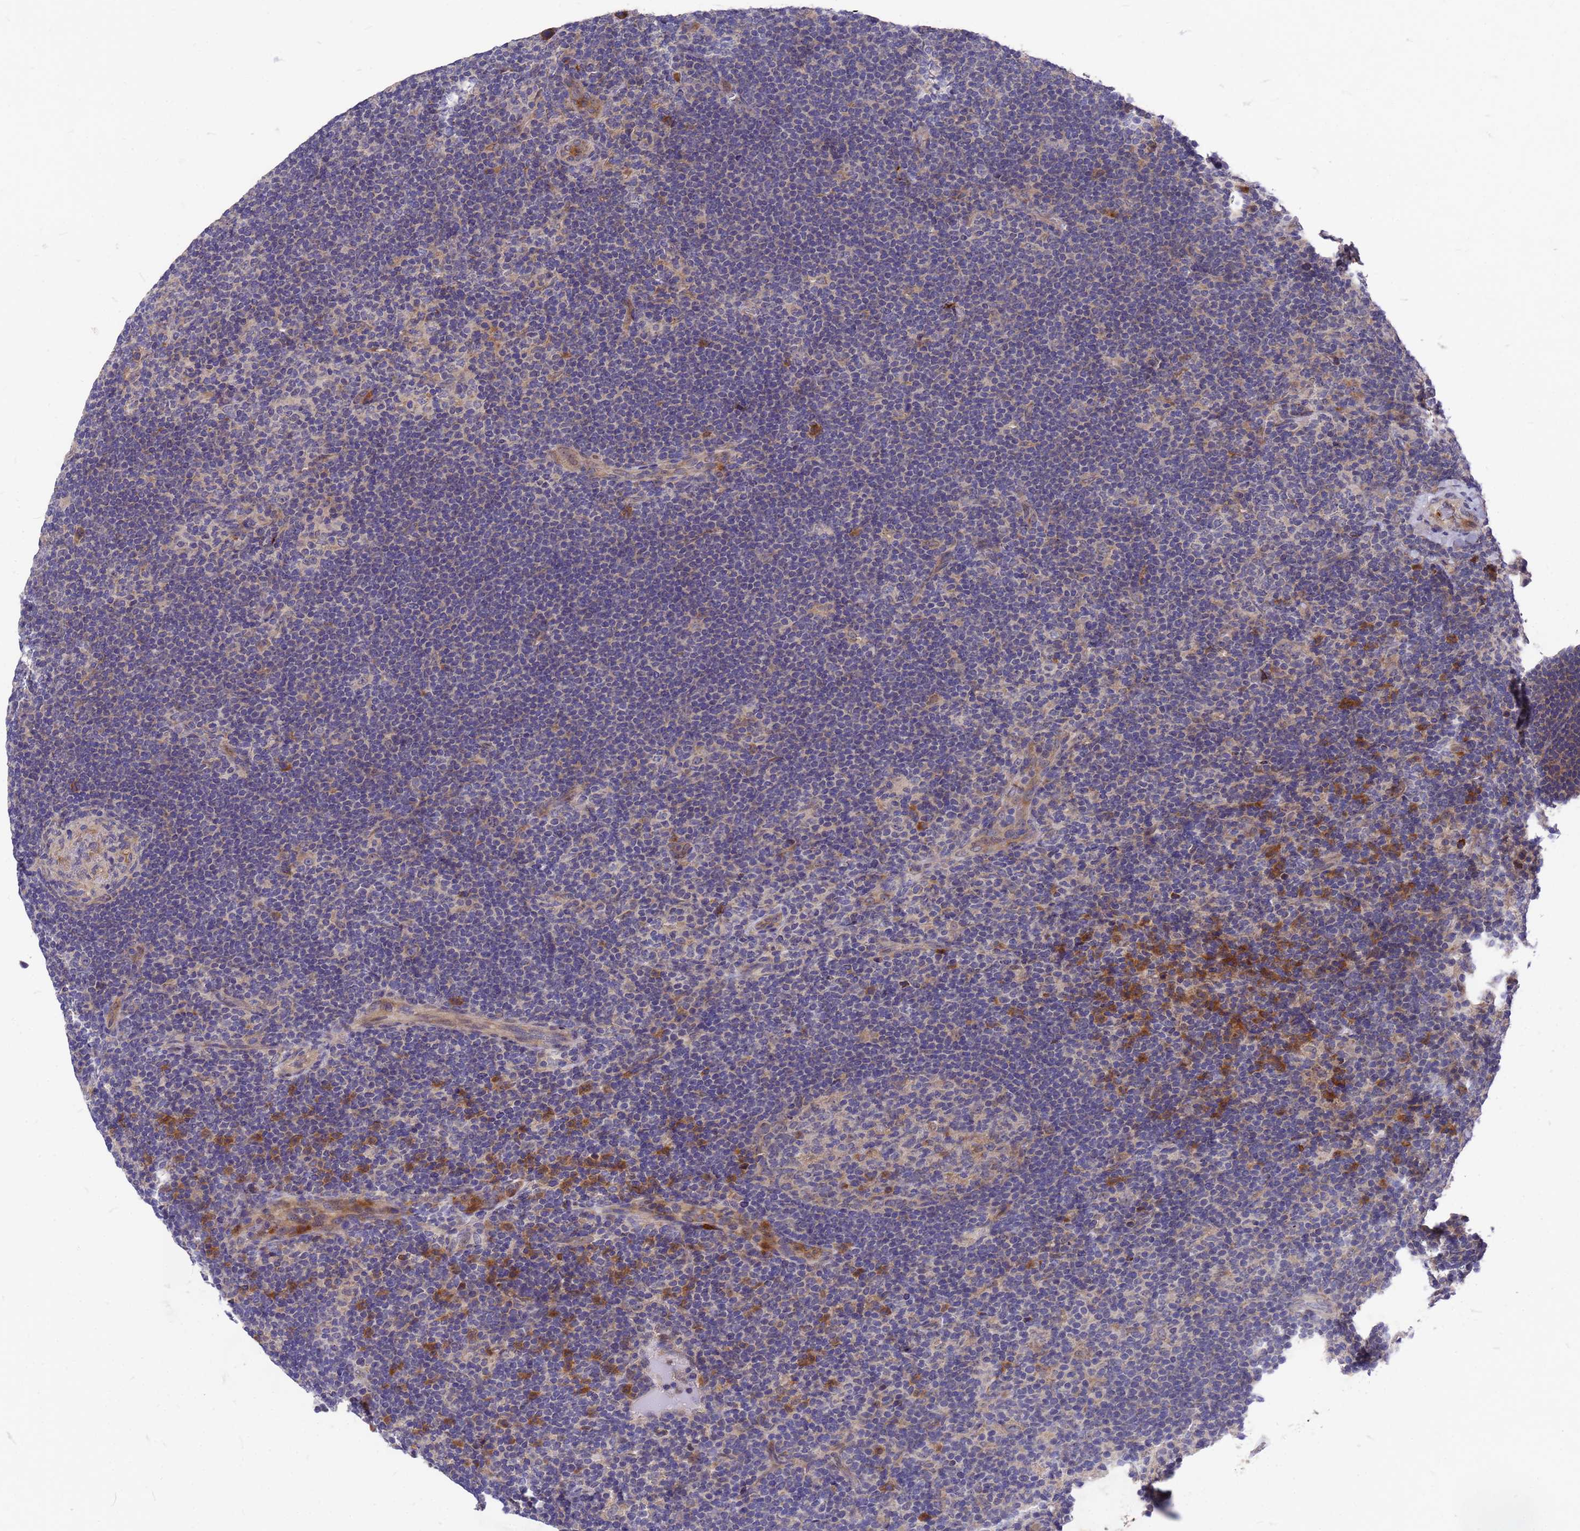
{"staining": {"intensity": "negative", "quantity": "none", "location": "none"}, "tissue": "lymphoma", "cell_type": "Tumor cells", "image_type": "cancer", "snomed": [{"axis": "morphology", "description": "Hodgkin's disease, NOS"}, {"axis": "topography", "description": "Lymph node"}], "caption": "High magnification brightfield microscopy of Hodgkin's disease stained with DAB (brown) and counterstained with hematoxylin (blue): tumor cells show no significant expression.", "gene": "ZNF717", "patient": {"sex": "female", "age": 57}}